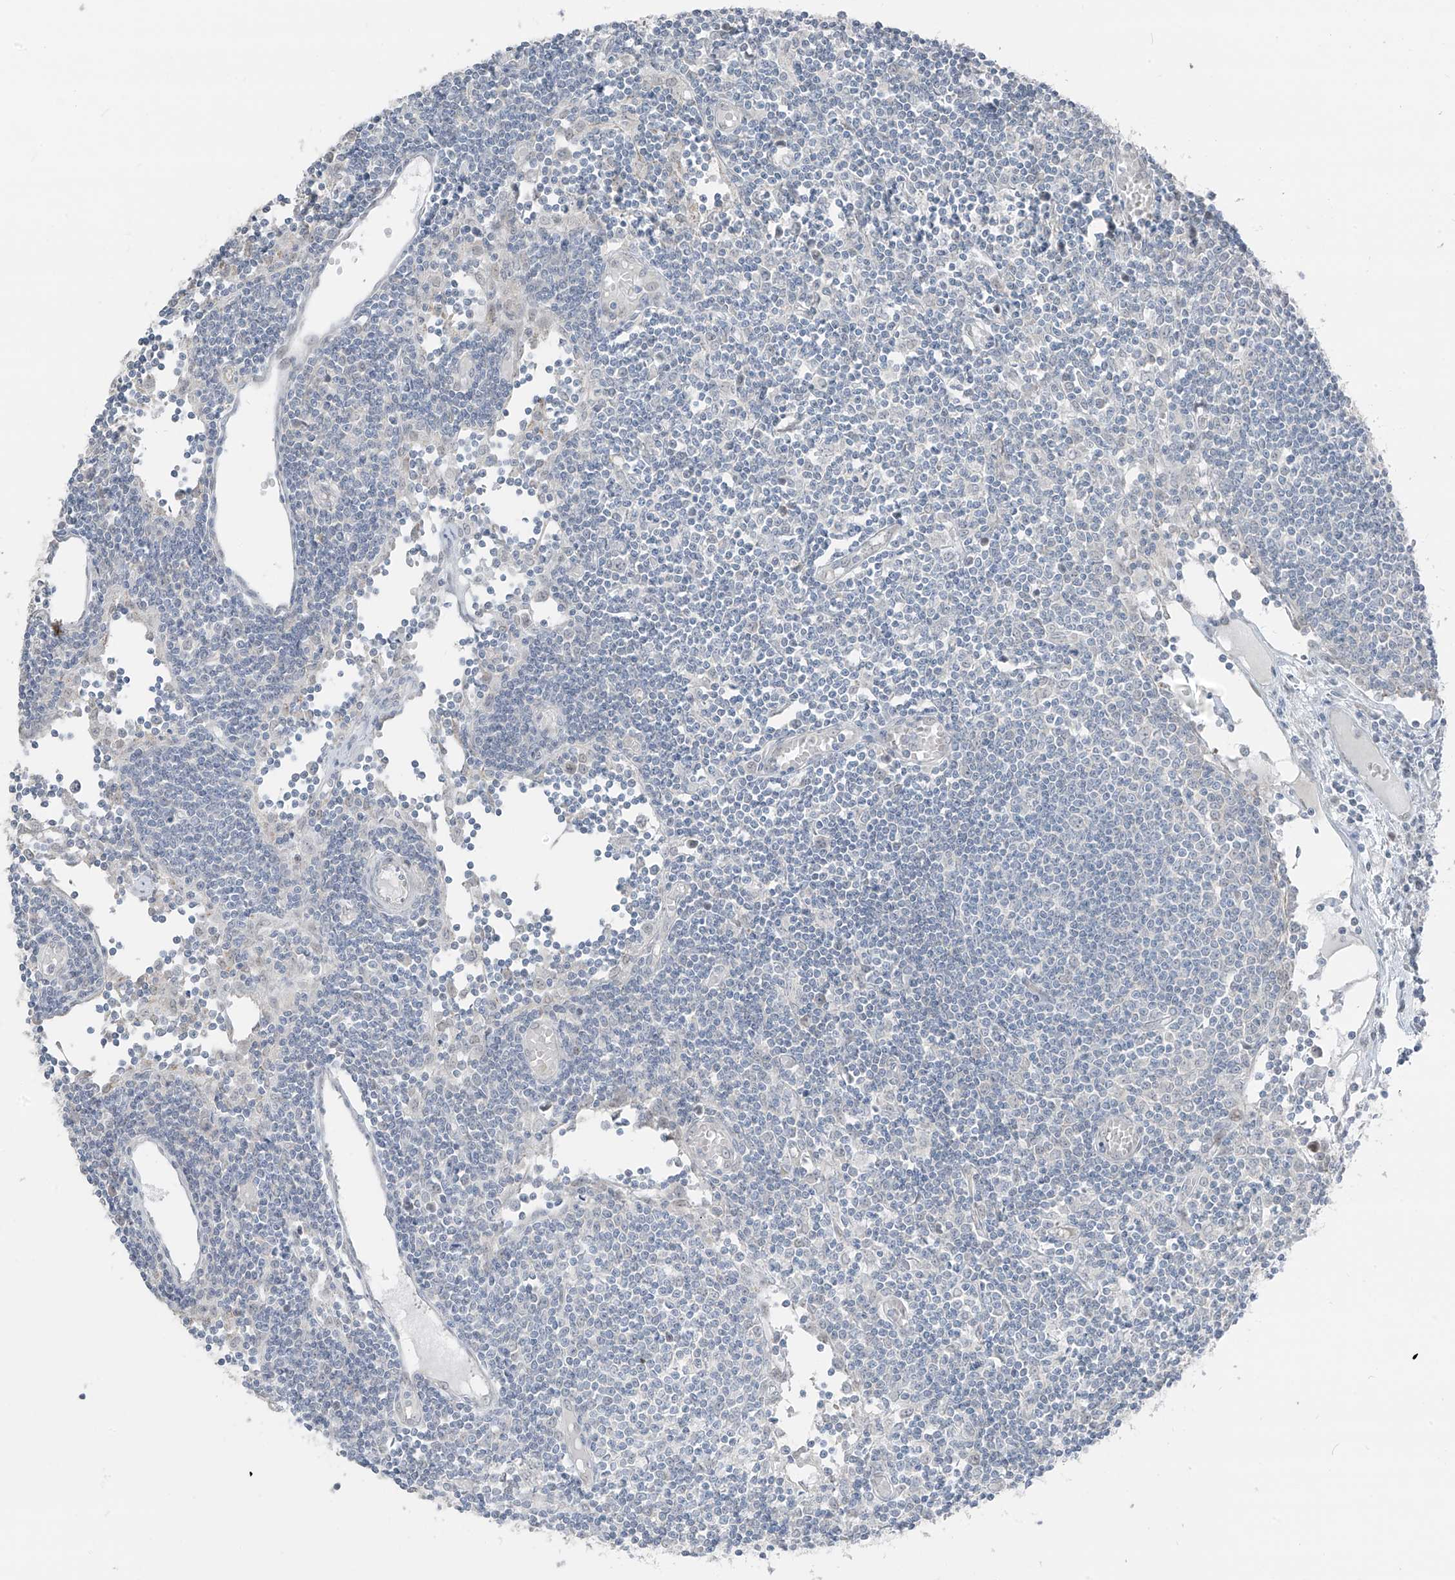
{"staining": {"intensity": "negative", "quantity": "none", "location": "none"}, "tissue": "lymph node", "cell_type": "Germinal center cells", "image_type": "normal", "snomed": [{"axis": "morphology", "description": "Normal tissue, NOS"}, {"axis": "topography", "description": "Lymph node"}], "caption": "An immunohistochemistry (IHC) micrograph of normal lymph node is shown. There is no staining in germinal center cells of lymph node.", "gene": "PRDM6", "patient": {"sex": "female", "age": 11}}